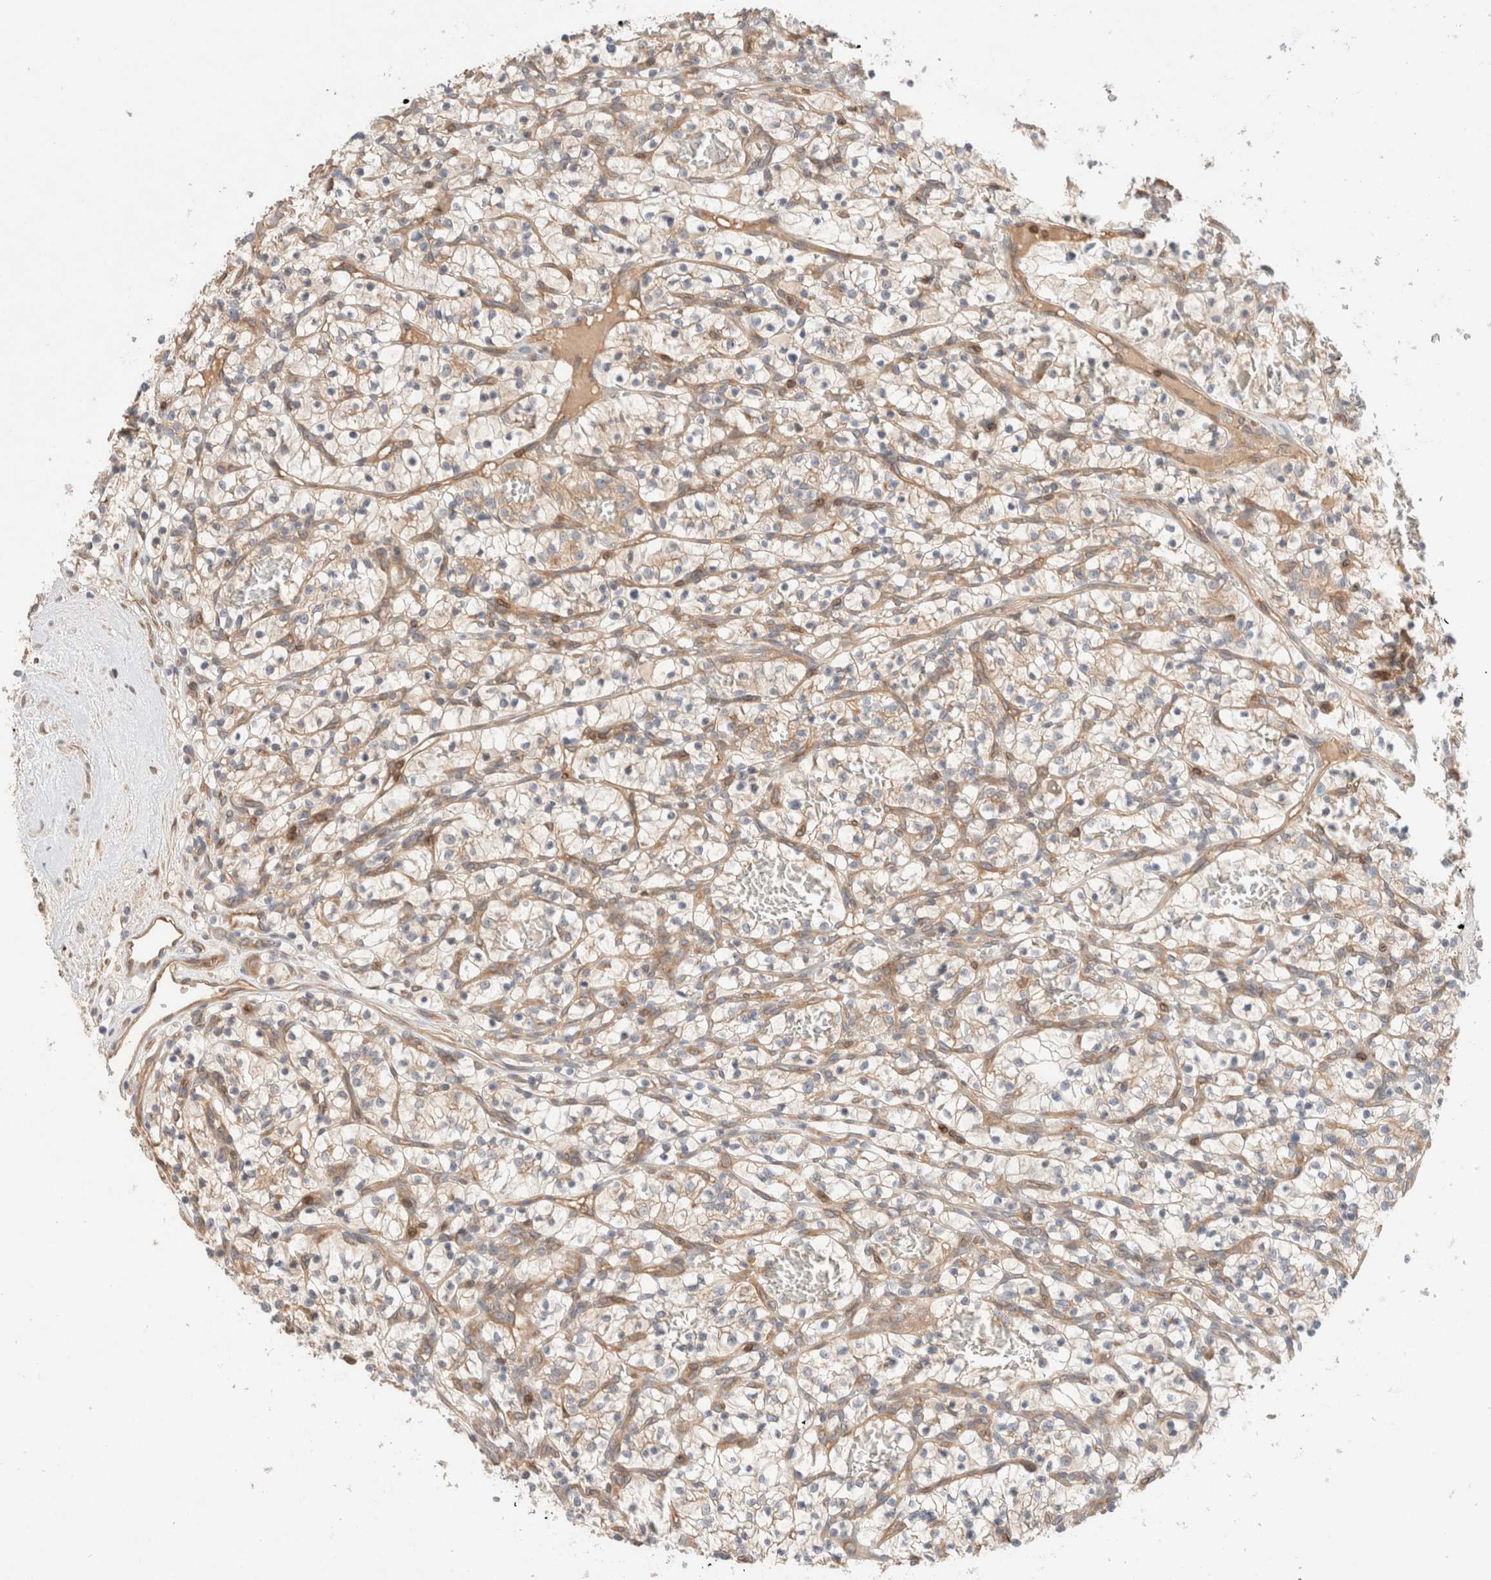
{"staining": {"intensity": "weak", "quantity": ">75%", "location": "cytoplasmic/membranous"}, "tissue": "renal cancer", "cell_type": "Tumor cells", "image_type": "cancer", "snomed": [{"axis": "morphology", "description": "Adenocarcinoma, NOS"}, {"axis": "topography", "description": "Kidney"}], "caption": "Renal adenocarcinoma stained with immunohistochemistry reveals weak cytoplasmic/membranous staining in approximately >75% of tumor cells.", "gene": "SIKE1", "patient": {"sex": "female", "age": 57}}